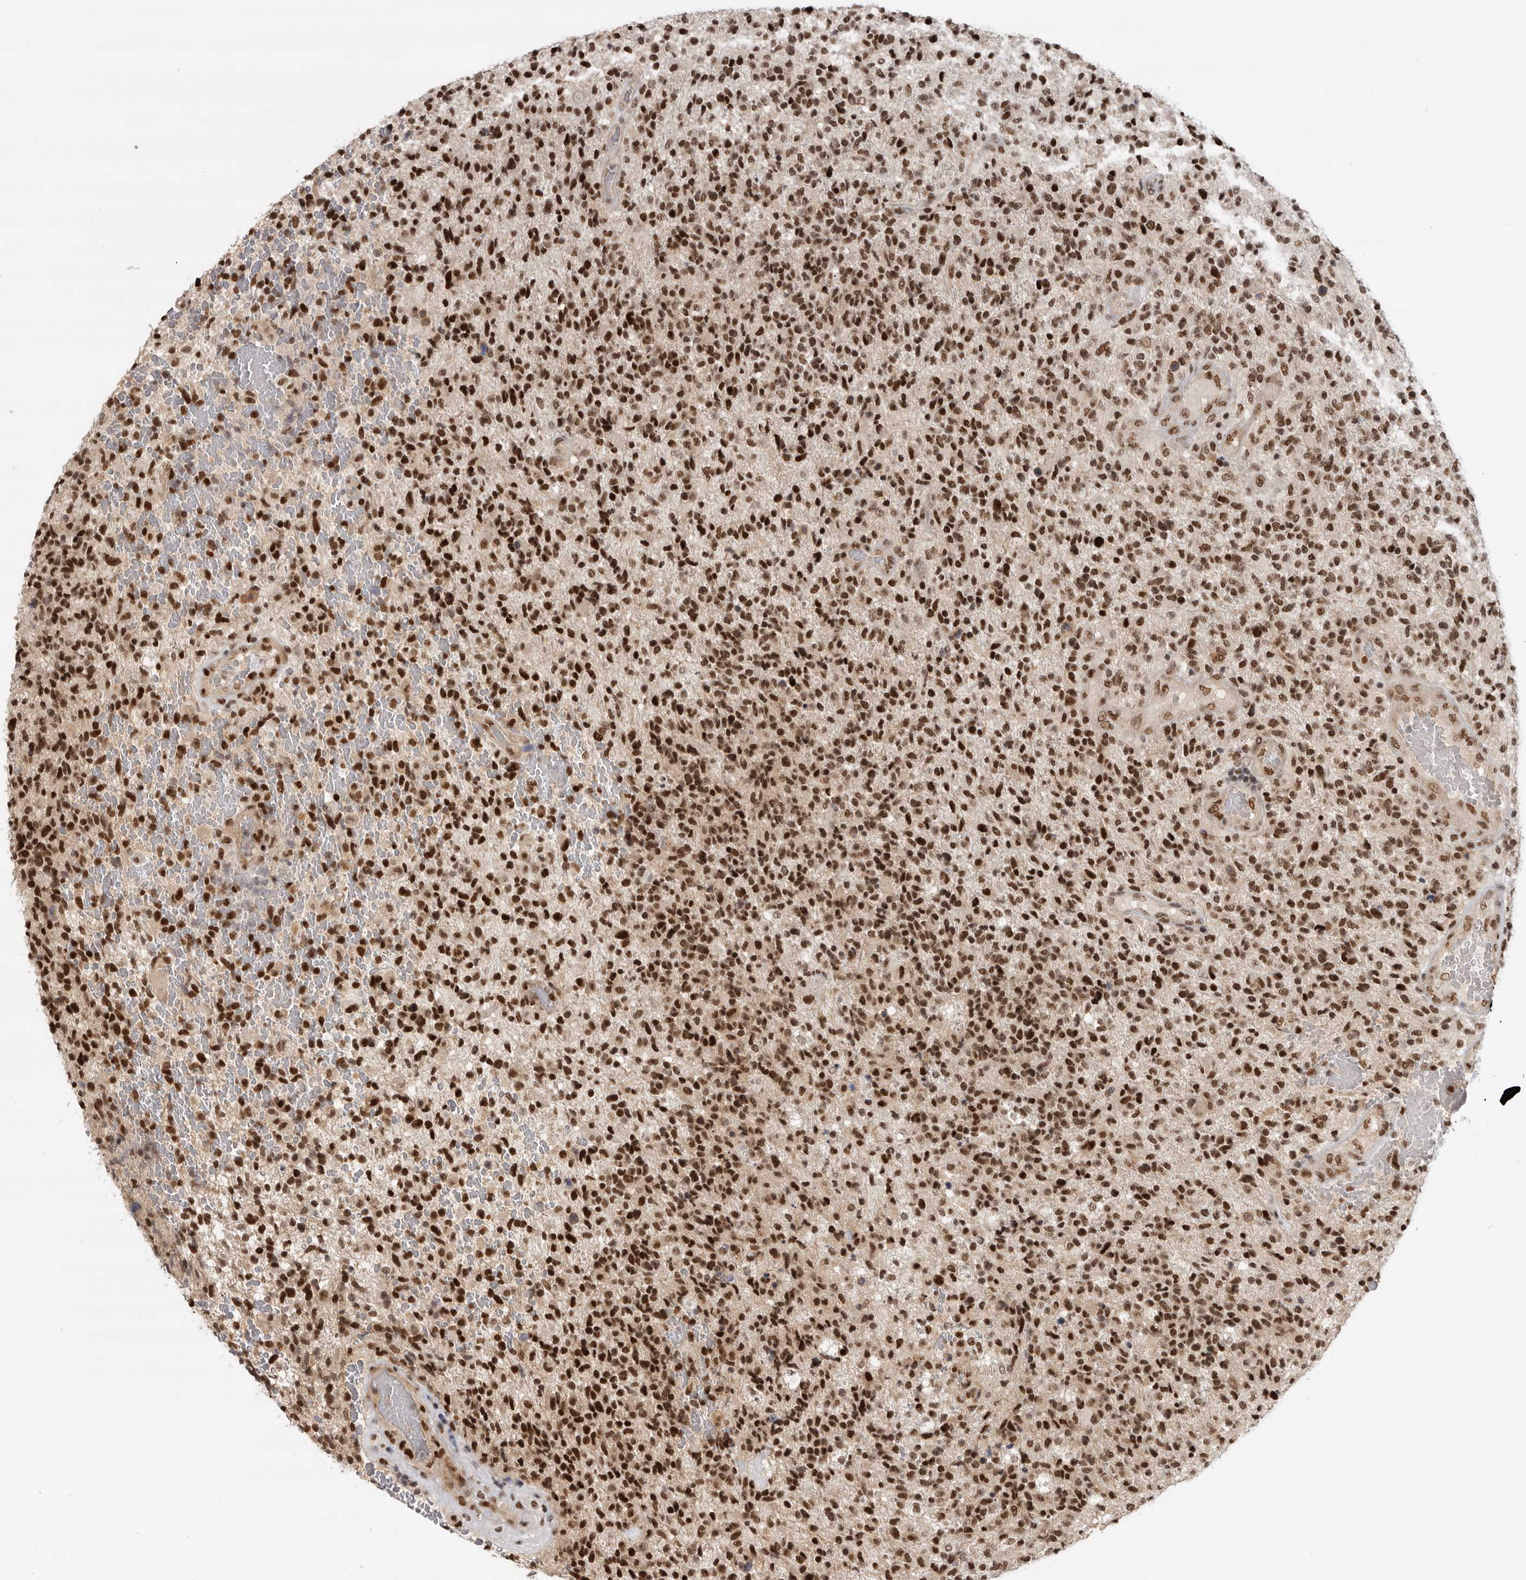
{"staining": {"intensity": "strong", "quantity": ">75%", "location": "nuclear"}, "tissue": "glioma", "cell_type": "Tumor cells", "image_type": "cancer", "snomed": [{"axis": "morphology", "description": "Glioma, malignant, High grade"}, {"axis": "topography", "description": "Brain"}], "caption": "High-magnification brightfield microscopy of malignant high-grade glioma stained with DAB (3,3'-diaminobenzidine) (brown) and counterstained with hematoxylin (blue). tumor cells exhibit strong nuclear positivity is present in about>75% of cells.", "gene": "ZNF830", "patient": {"sex": "male", "age": 72}}